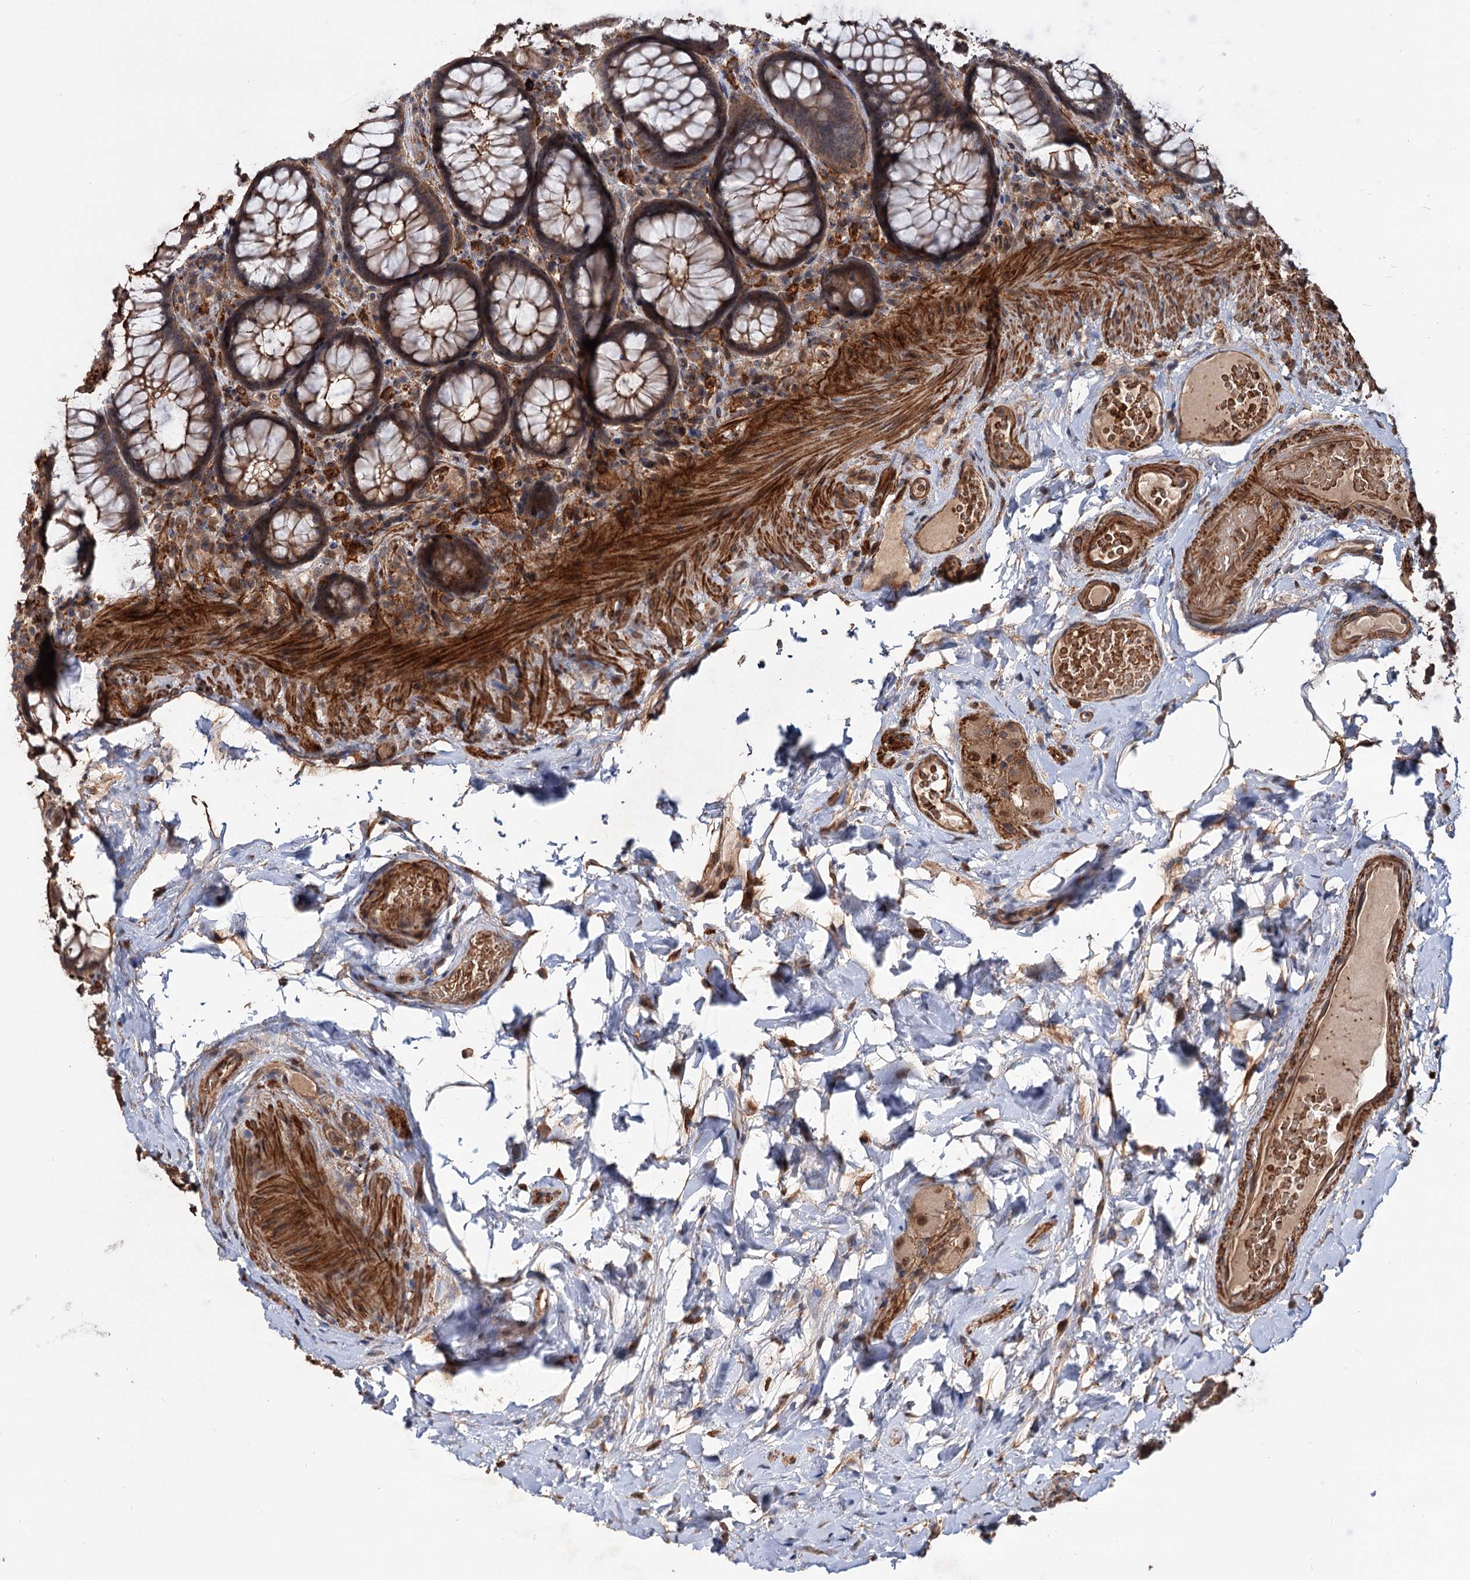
{"staining": {"intensity": "moderate", "quantity": ">75%", "location": "cytoplasmic/membranous"}, "tissue": "rectum", "cell_type": "Glandular cells", "image_type": "normal", "snomed": [{"axis": "morphology", "description": "Normal tissue, NOS"}, {"axis": "topography", "description": "Rectum"}], "caption": "Approximately >75% of glandular cells in normal rectum demonstrate moderate cytoplasmic/membranous protein positivity as visualized by brown immunohistochemical staining.", "gene": "GRIP1", "patient": {"sex": "male", "age": 83}}